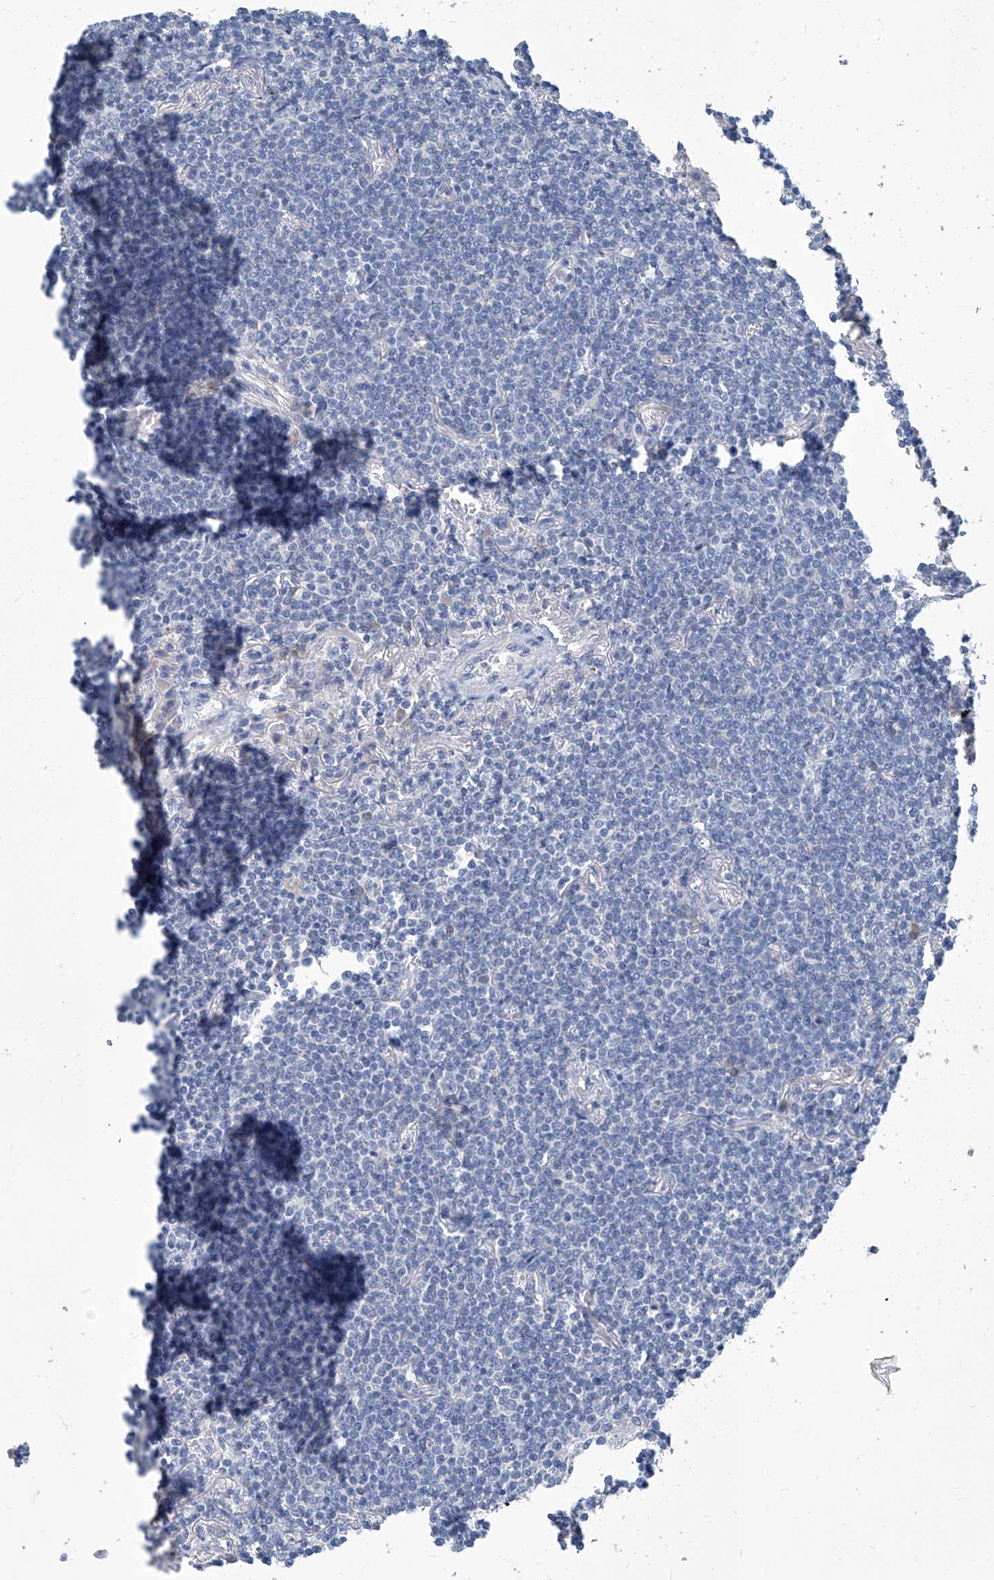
{"staining": {"intensity": "negative", "quantity": "none", "location": "none"}, "tissue": "lymphoma", "cell_type": "Tumor cells", "image_type": "cancer", "snomed": [{"axis": "morphology", "description": "Malignant lymphoma, non-Hodgkin's type, Low grade"}, {"axis": "topography", "description": "Lung"}], "caption": "Photomicrograph shows no significant protein positivity in tumor cells of lymphoma.", "gene": "MTARC1", "patient": {"sex": "female", "age": 71}}